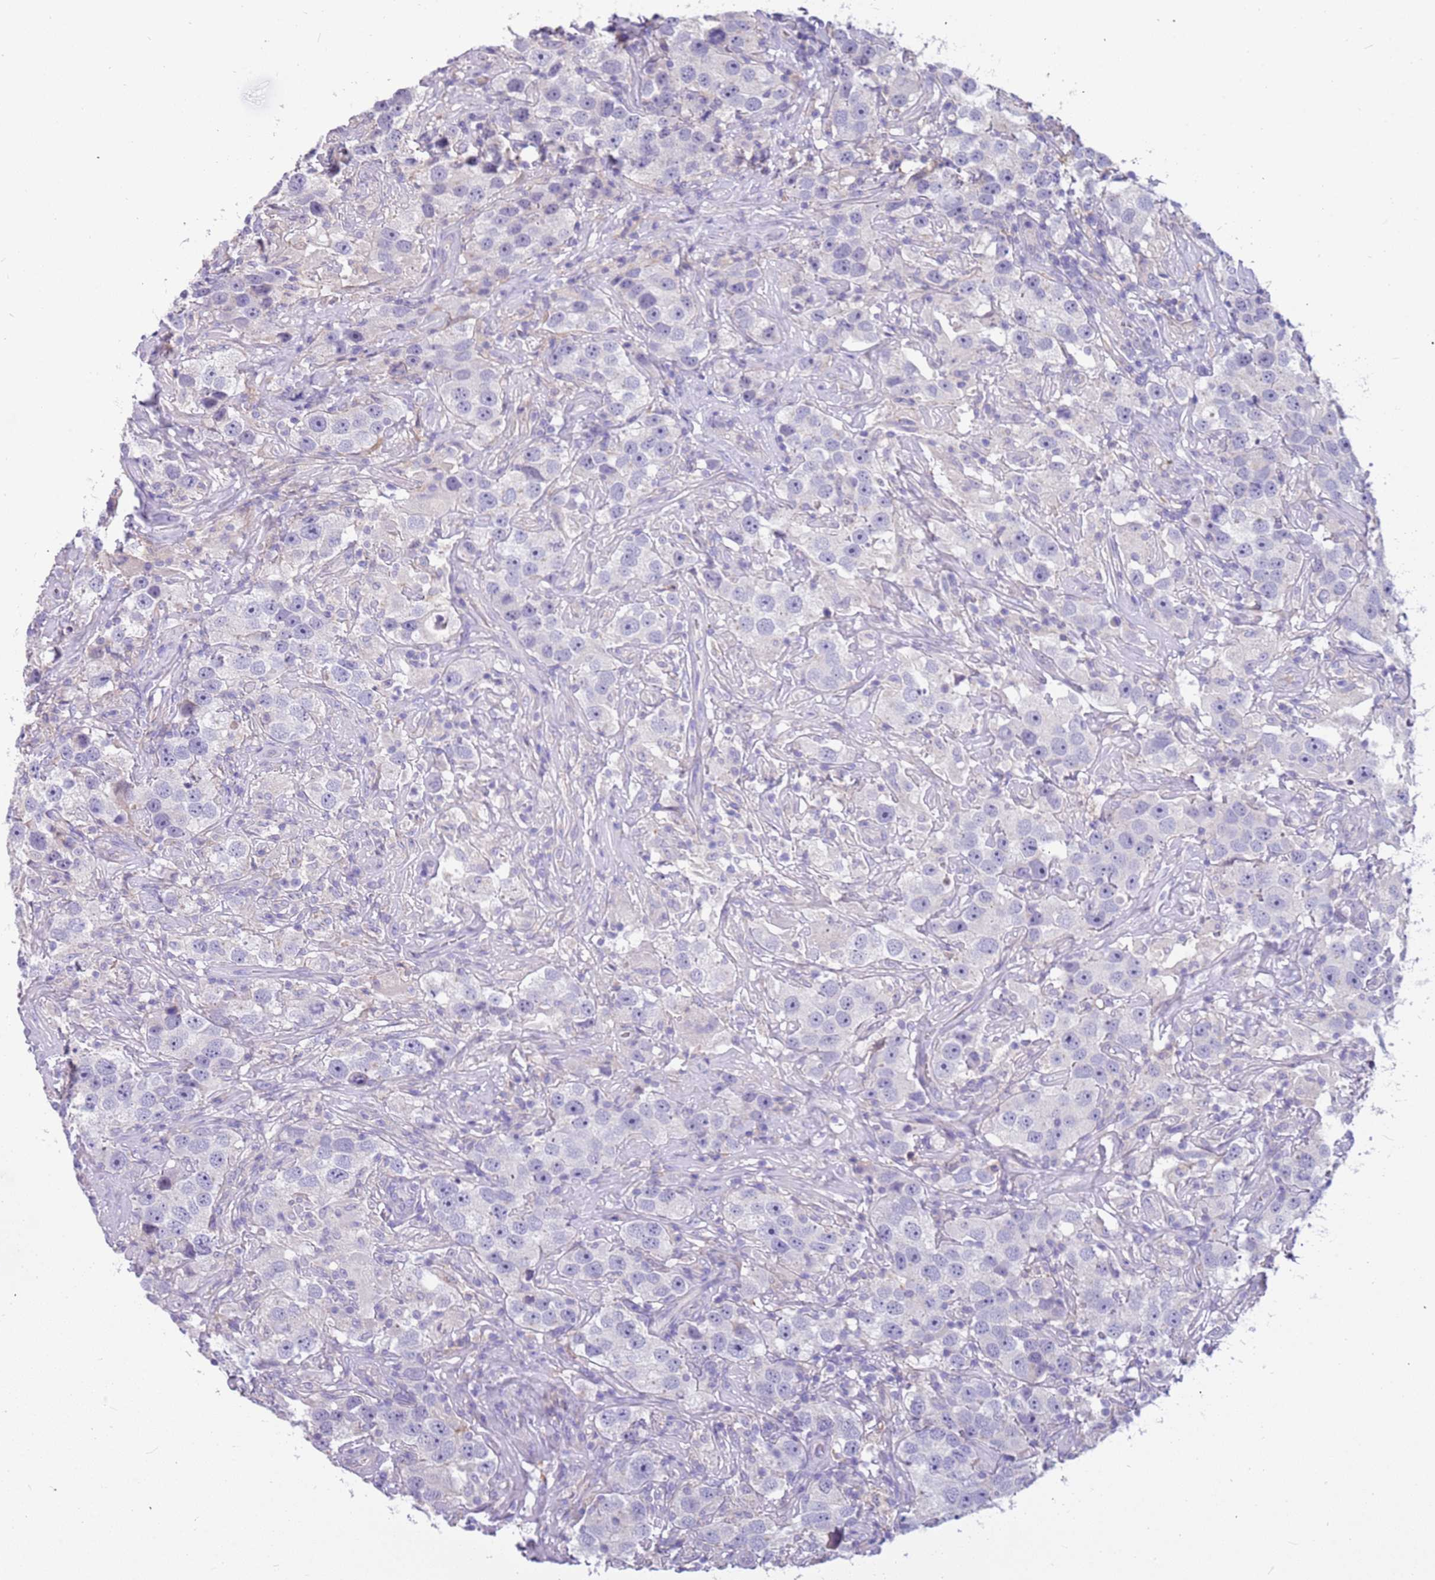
{"staining": {"intensity": "negative", "quantity": "none", "location": "none"}, "tissue": "testis cancer", "cell_type": "Tumor cells", "image_type": "cancer", "snomed": [{"axis": "morphology", "description": "Seminoma, NOS"}, {"axis": "topography", "description": "Testis"}], "caption": "DAB immunohistochemical staining of human testis seminoma displays no significant expression in tumor cells.", "gene": "RHCG", "patient": {"sex": "male", "age": 49}}